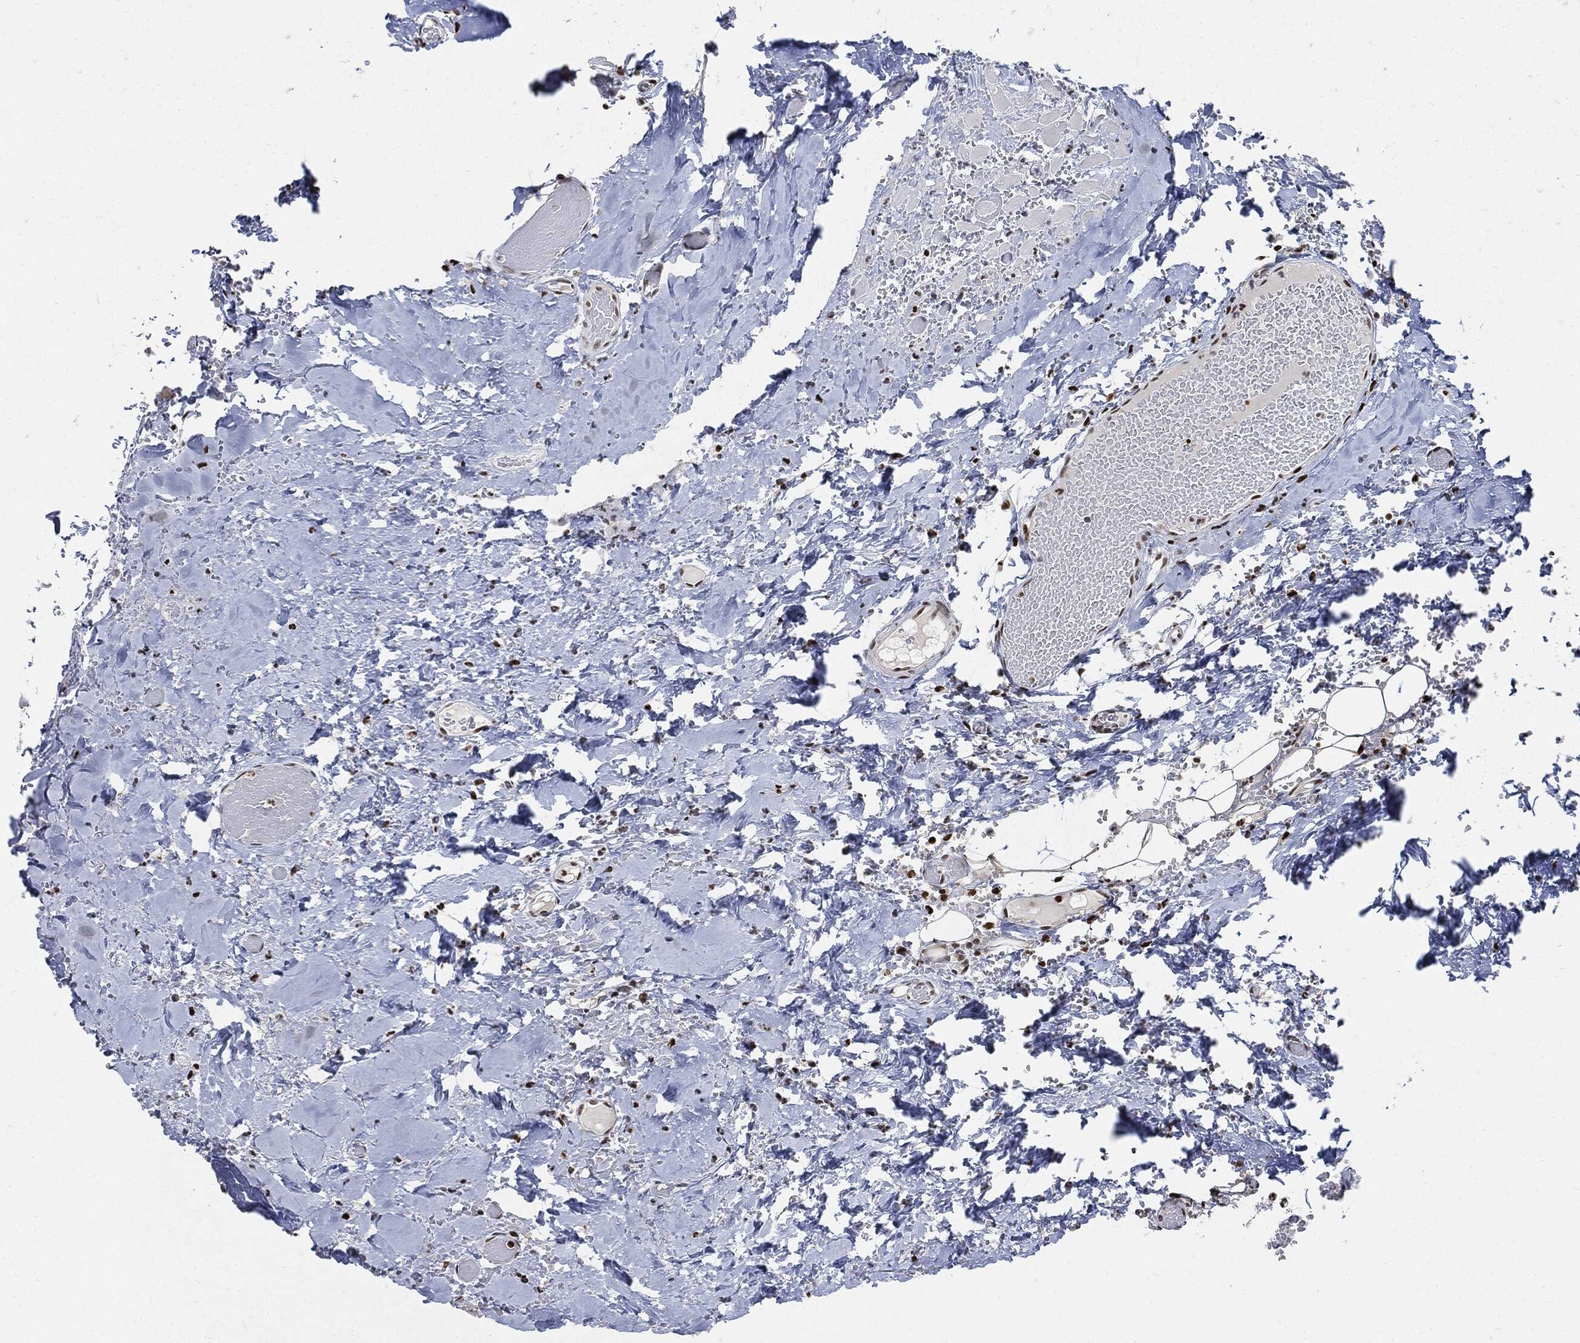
{"staining": {"intensity": "strong", "quantity": ">75%", "location": "nuclear"}, "tissue": "skeletal muscle", "cell_type": "Myocytes", "image_type": "normal", "snomed": [{"axis": "morphology", "description": "Normal tissue, NOS"}, {"axis": "morphology", "description": "Malignant melanoma, Metastatic site"}, {"axis": "topography", "description": "Skeletal muscle"}], "caption": "Protein expression analysis of normal skeletal muscle exhibits strong nuclear positivity in about >75% of myocytes.", "gene": "PCNA", "patient": {"sex": "male", "age": 50}}